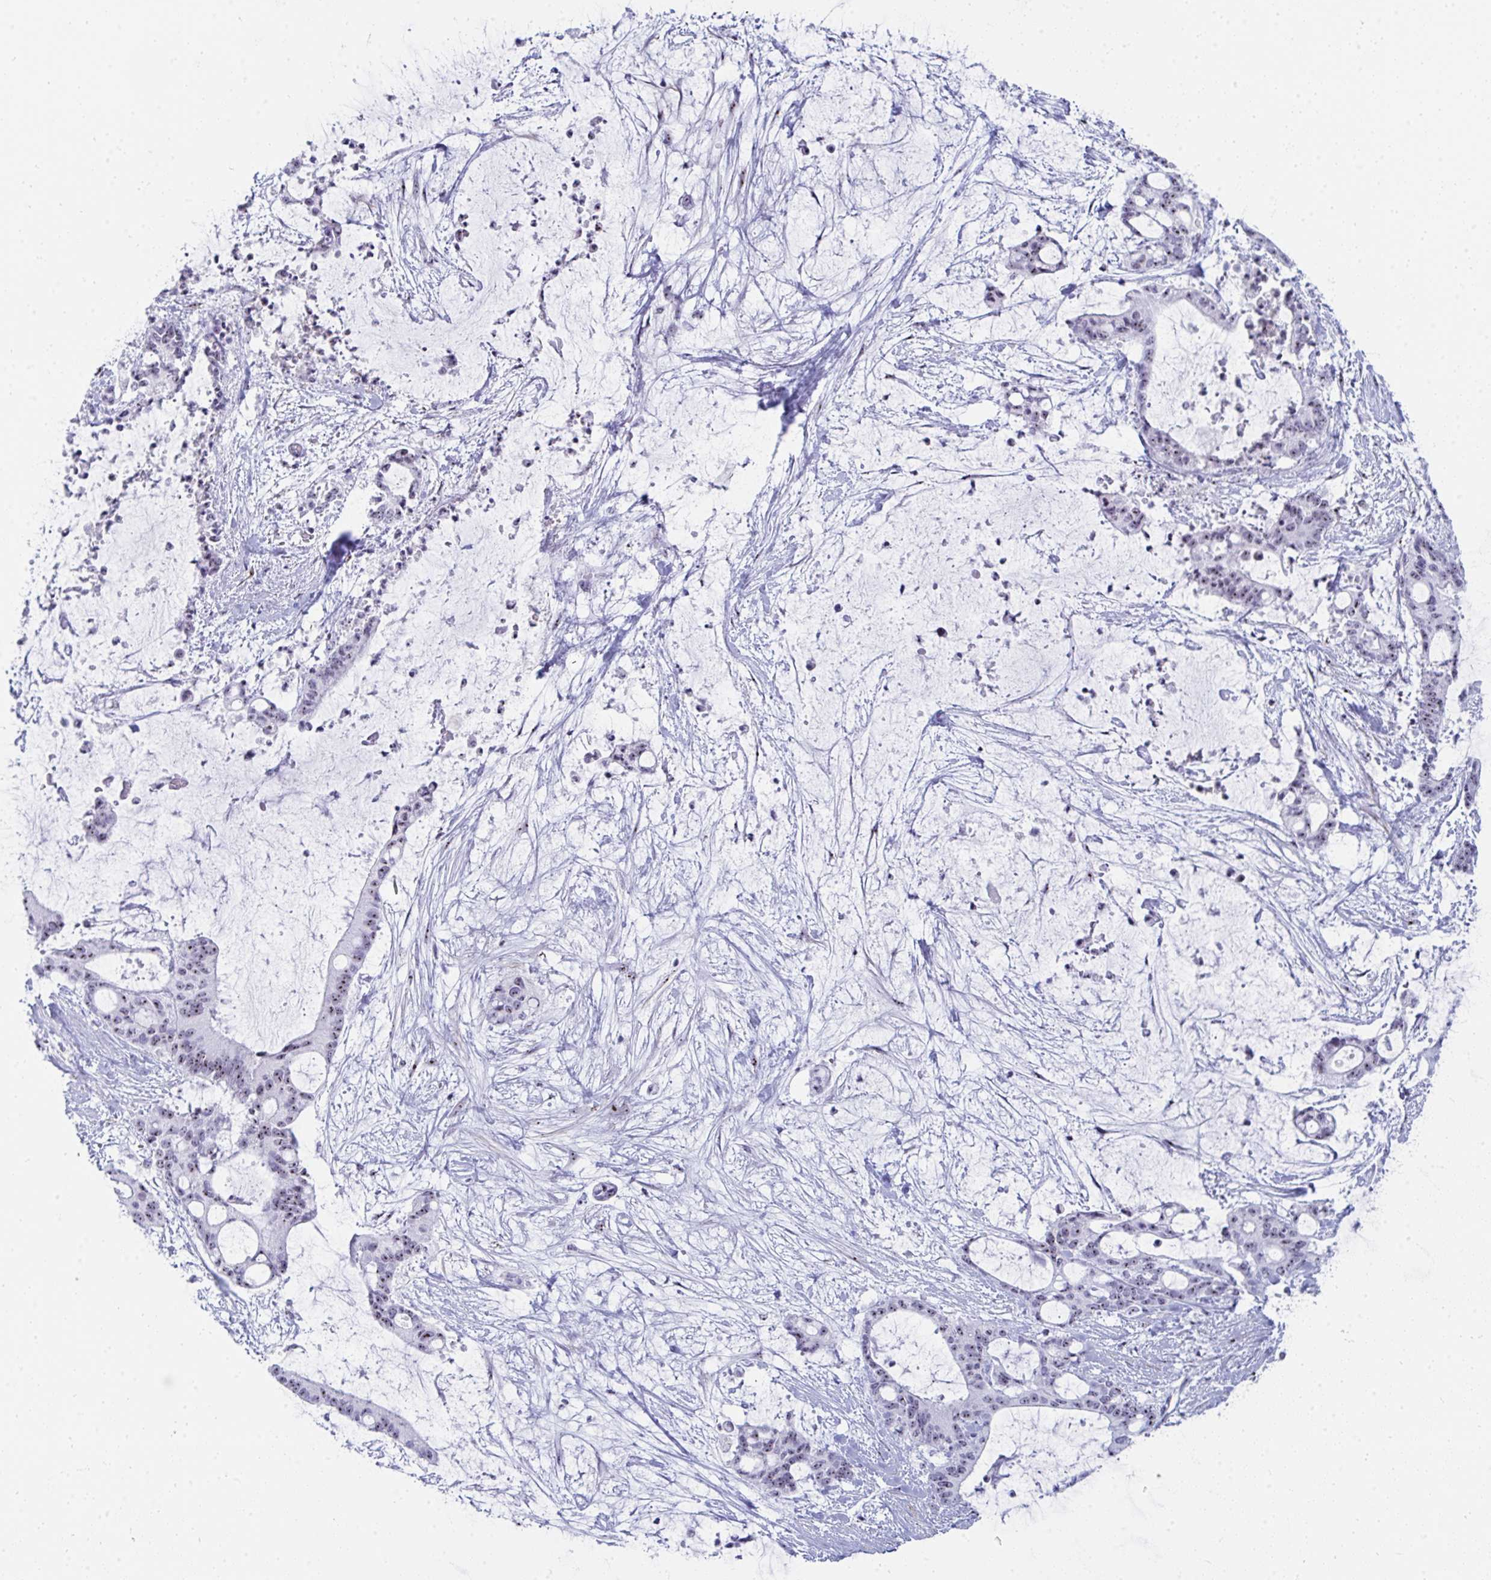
{"staining": {"intensity": "weak", "quantity": ">75%", "location": "nuclear"}, "tissue": "liver cancer", "cell_type": "Tumor cells", "image_type": "cancer", "snomed": [{"axis": "morphology", "description": "Normal tissue, NOS"}, {"axis": "morphology", "description": "Cholangiocarcinoma"}, {"axis": "topography", "description": "Liver"}, {"axis": "topography", "description": "Peripheral nerve tissue"}], "caption": "Immunohistochemical staining of liver cancer exhibits weak nuclear protein expression in about >75% of tumor cells.", "gene": "NOP10", "patient": {"sex": "female", "age": 73}}